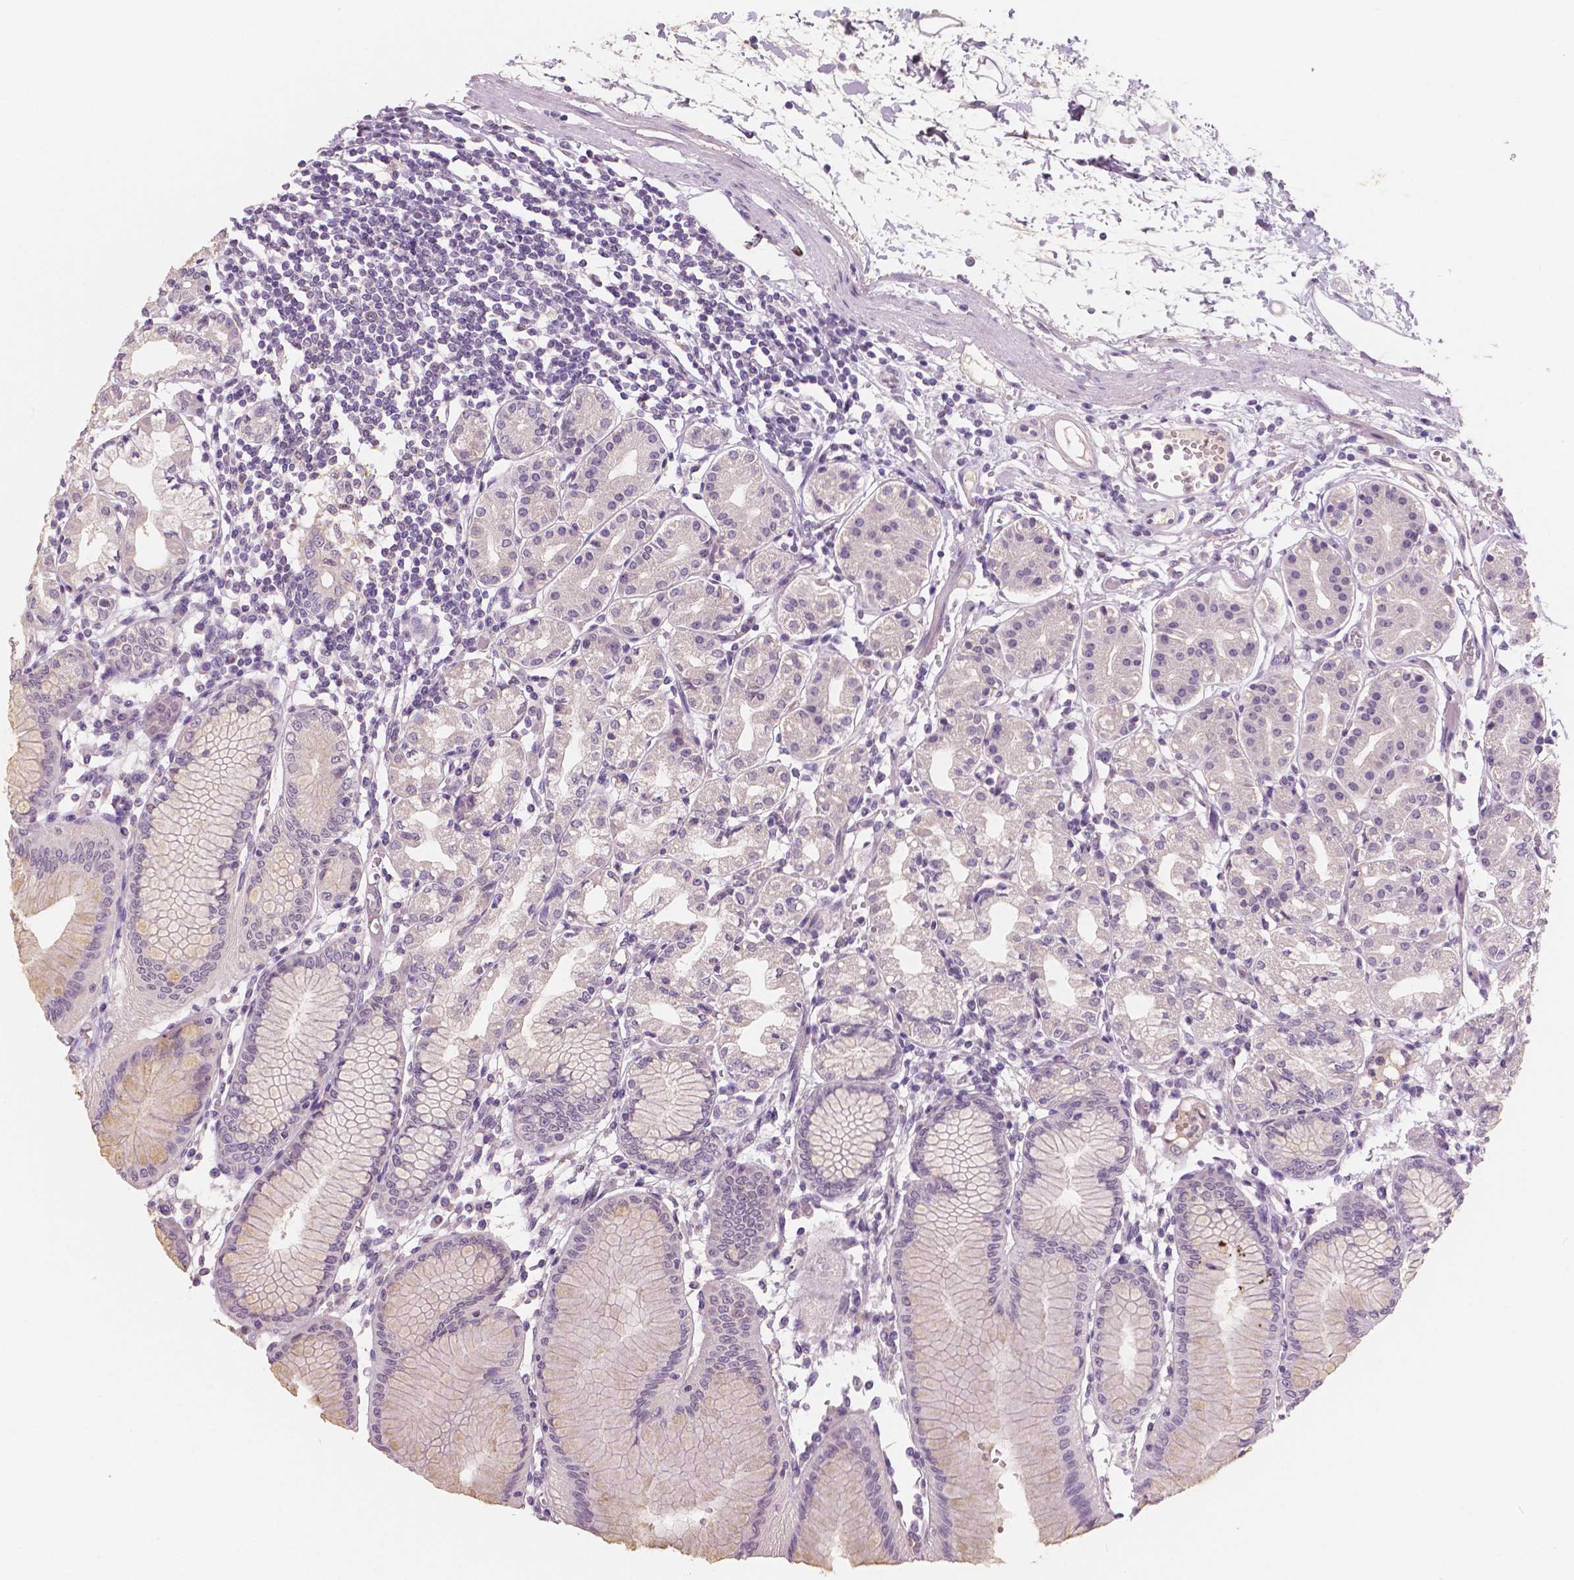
{"staining": {"intensity": "negative", "quantity": "none", "location": "none"}, "tissue": "stomach", "cell_type": "Glandular cells", "image_type": "normal", "snomed": [{"axis": "morphology", "description": "Normal tissue, NOS"}, {"axis": "topography", "description": "Skeletal muscle"}, {"axis": "topography", "description": "Stomach"}], "caption": "High magnification brightfield microscopy of unremarkable stomach stained with DAB (brown) and counterstained with hematoxylin (blue): glandular cells show no significant expression. The staining was performed using DAB to visualize the protein expression in brown, while the nuclei were stained in blue with hematoxylin (Magnification: 20x).", "gene": "APOA4", "patient": {"sex": "female", "age": 57}}